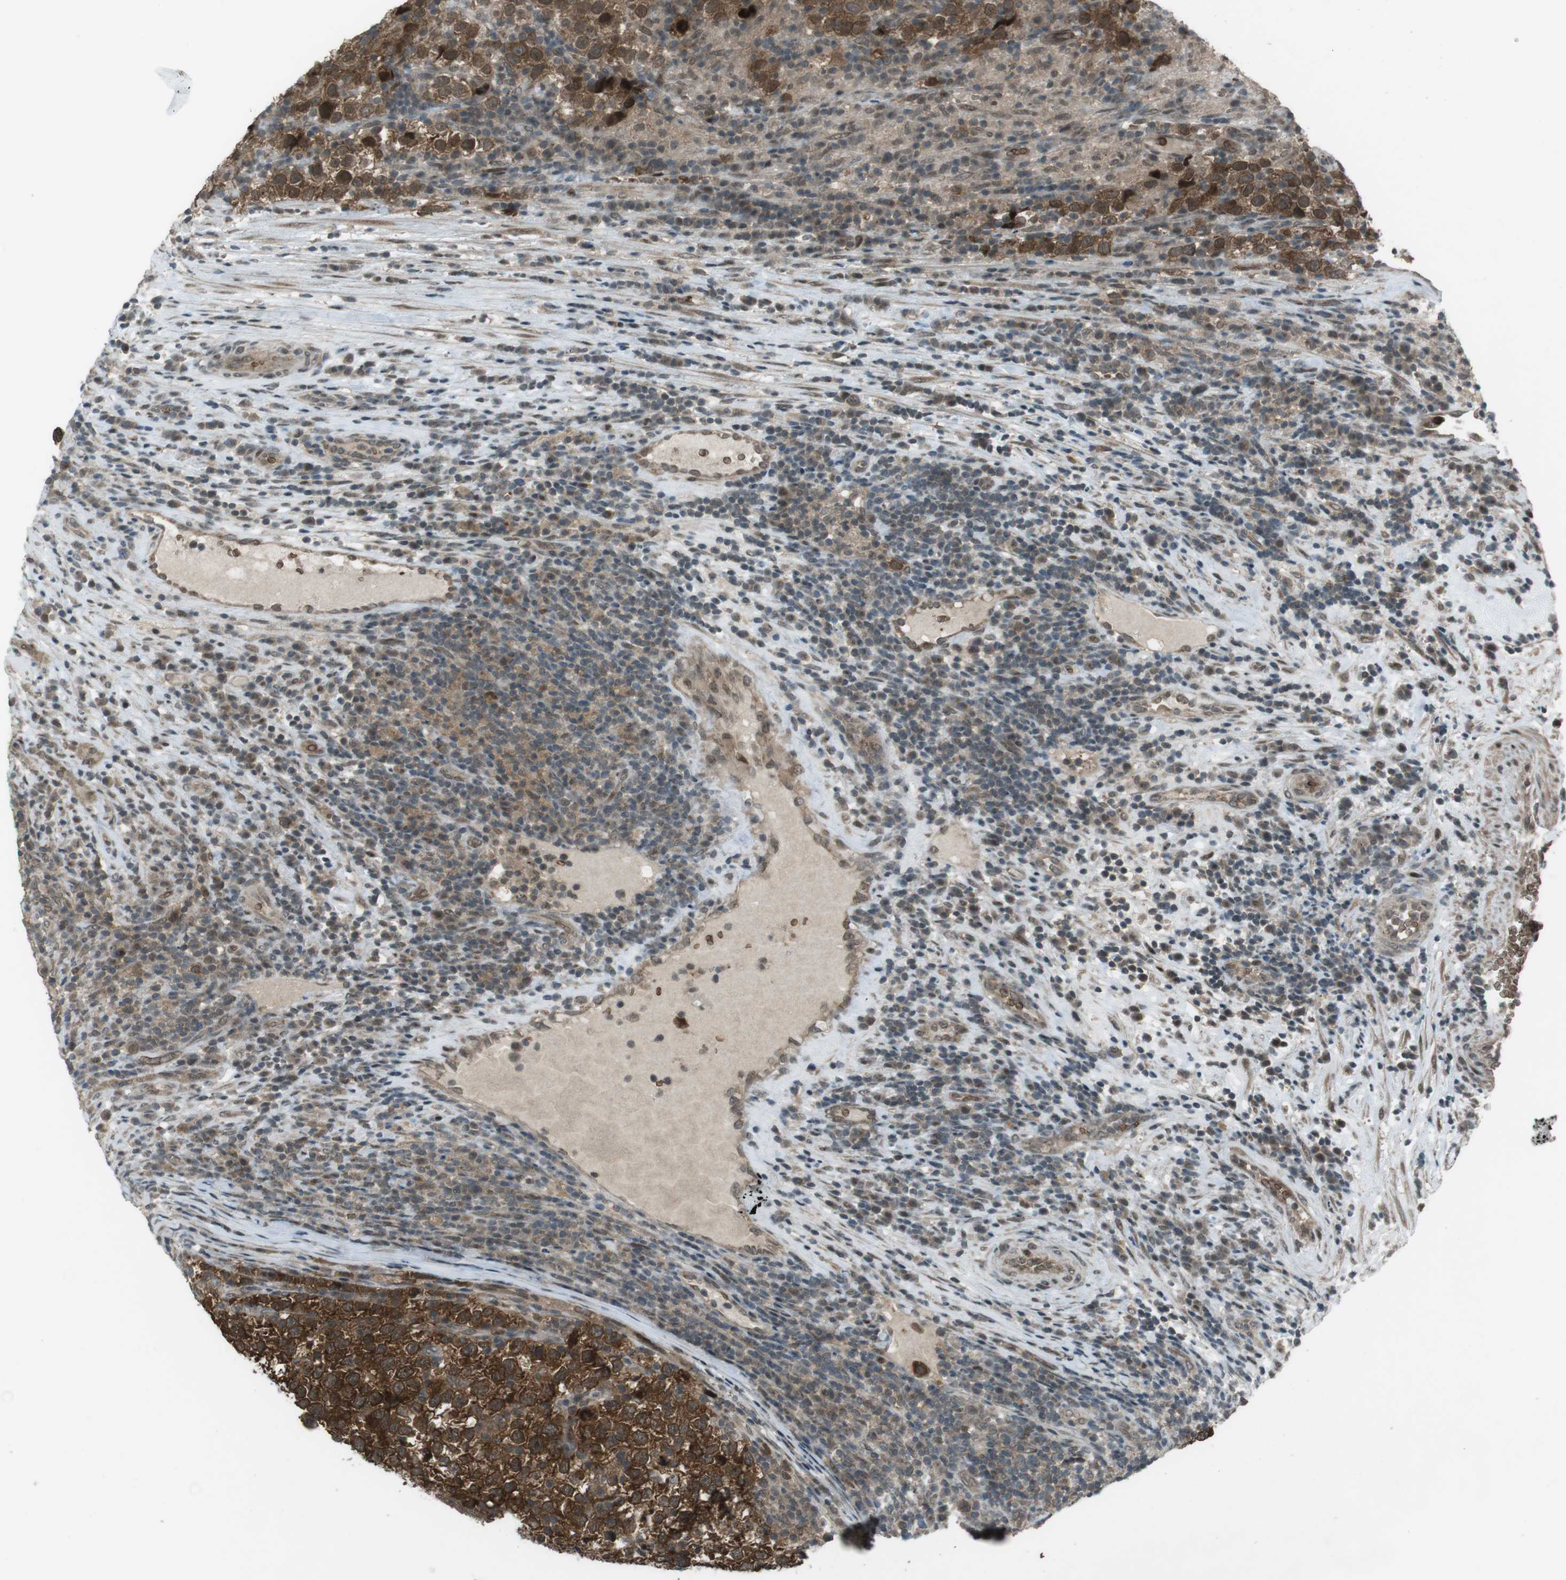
{"staining": {"intensity": "strong", "quantity": ">75%", "location": "cytoplasmic/membranous,nuclear"}, "tissue": "testis cancer", "cell_type": "Tumor cells", "image_type": "cancer", "snomed": [{"axis": "morphology", "description": "Normal tissue, NOS"}, {"axis": "morphology", "description": "Seminoma, NOS"}, {"axis": "topography", "description": "Testis"}], "caption": "IHC micrograph of neoplastic tissue: human testis seminoma stained using immunohistochemistry displays high levels of strong protein expression localized specifically in the cytoplasmic/membranous and nuclear of tumor cells, appearing as a cytoplasmic/membranous and nuclear brown color.", "gene": "SLITRK5", "patient": {"sex": "male", "age": 43}}